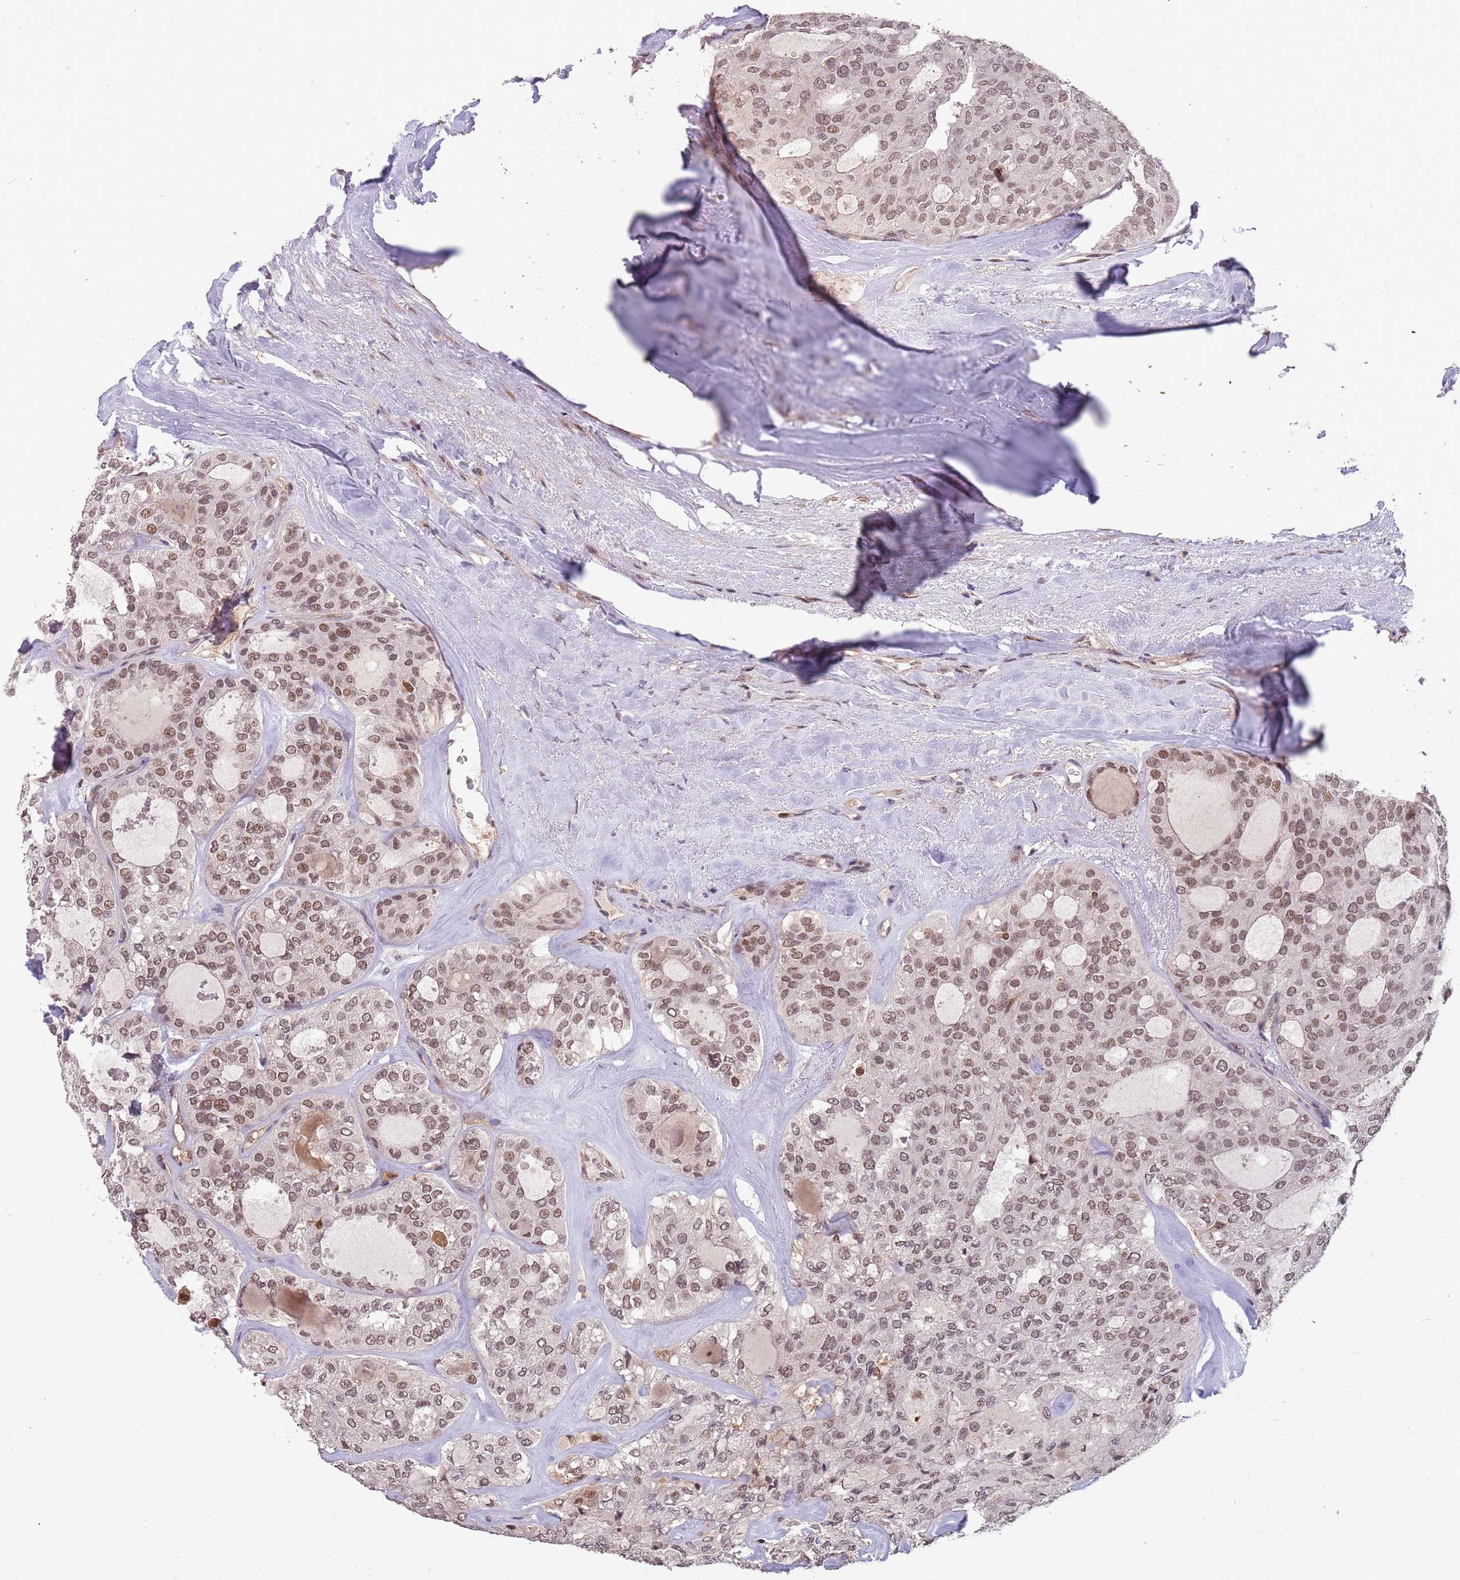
{"staining": {"intensity": "moderate", "quantity": ">75%", "location": "nuclear"}, "tissue": "thyroid cancer", "cell_type": "Tumor cells", "image_type": "cancer", "snomed": [{"axis": "morphology", "description": "Follicular adenoma carcinoma, NOS"}, {"axis": "topography", "description": "Thyroid gland"}], "caption": "Approximately >75% of tumor cells in follicular adenoma carcinoma (thyroid) exhibit moderate nuclear protein staining as visualized by brown immunohistochemical staining.", "gene": "GBP2", "patient": {"sex": "male", "age": 75}}